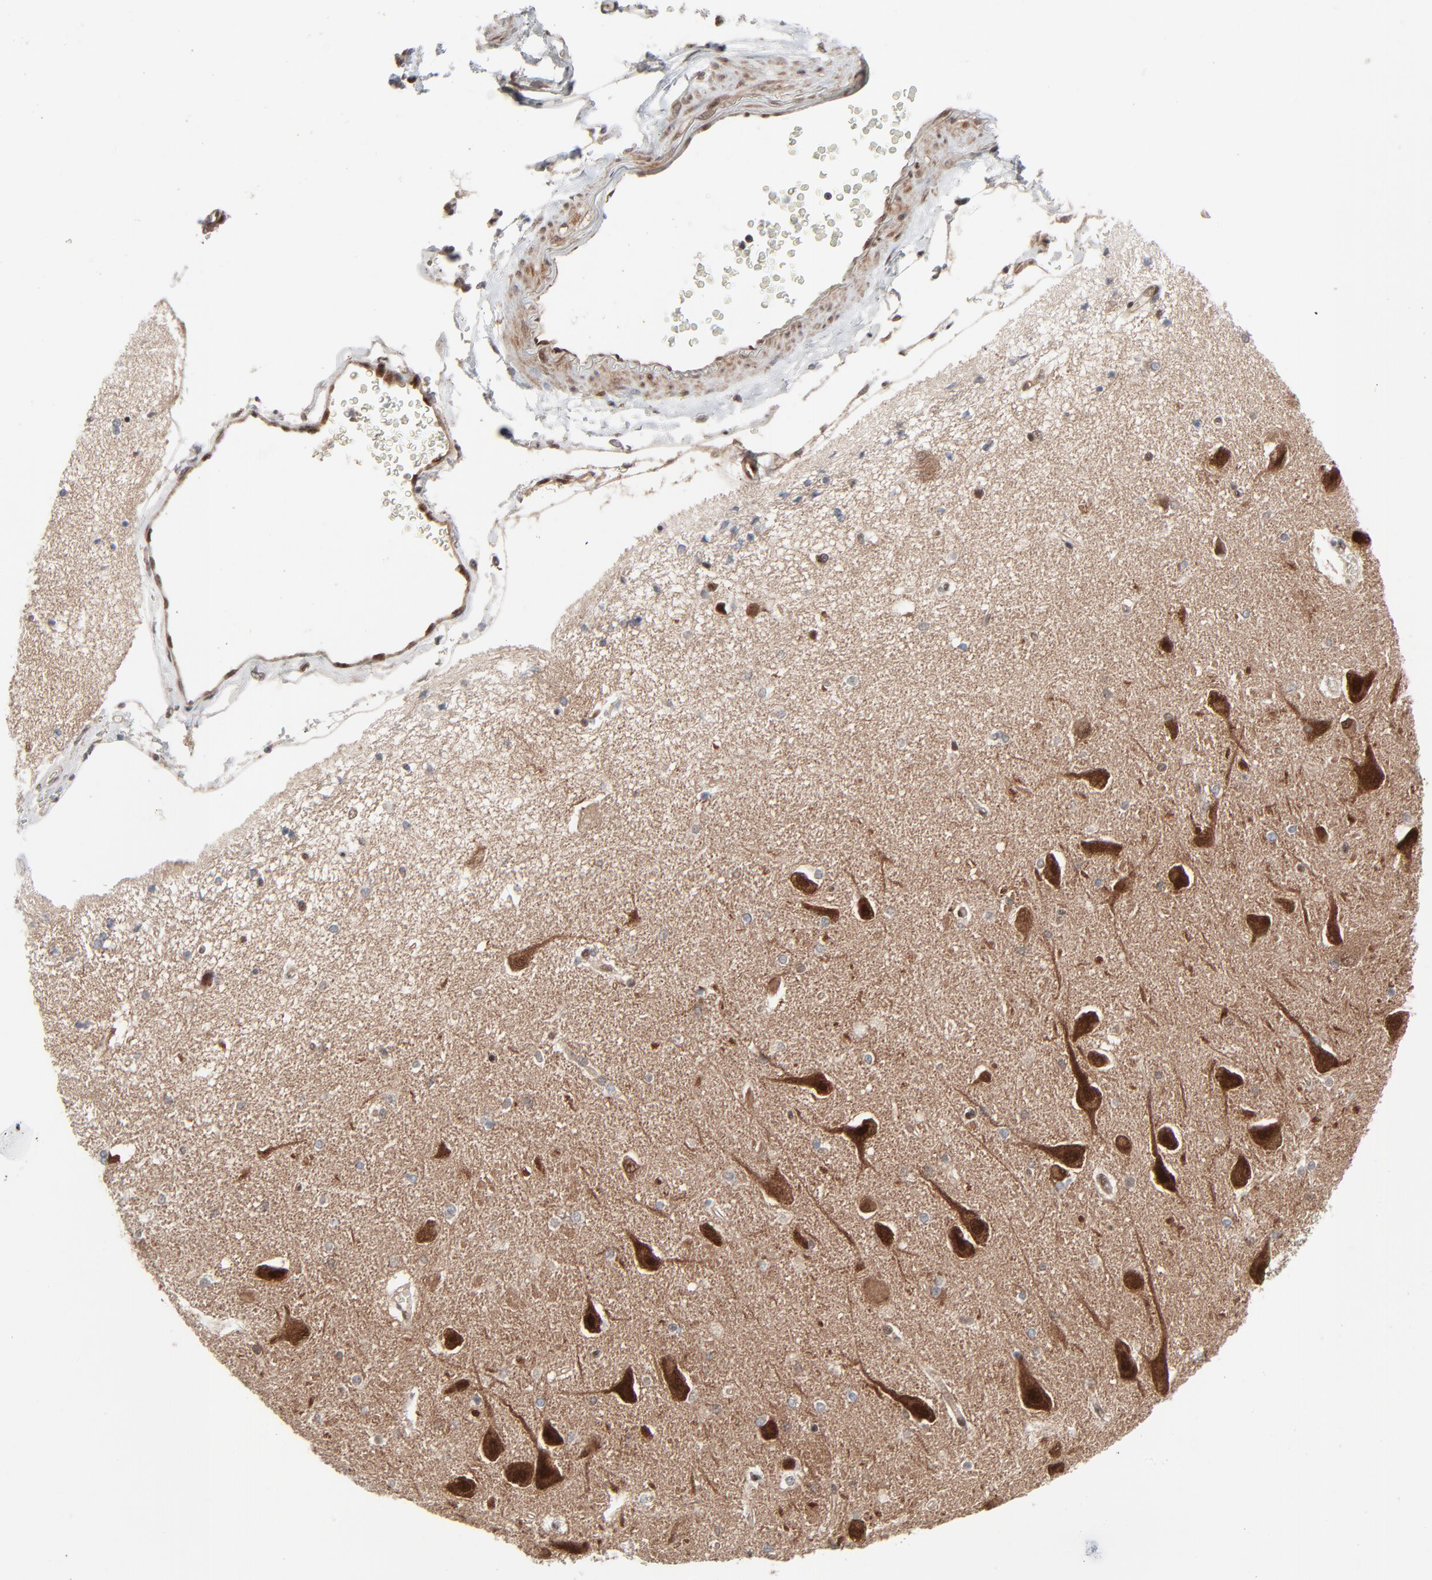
{"staining": {"intensity": "weak", "quantity": "25%-75%", "location": "cytoplasmic/membranous"}, "tissue": "hippocampus", "cell_type": "Glial cells", "image_type": "normal", "snomed": [{"axis": "morphology", "description": "Normal tissue, NOS"}, {"axis": "topography", "description": "Hippocampus"}], "caption": "A low amount of weak cytoplasmic/membranous expression is seen in about 25%-75% of glial cells in benign hippocampus. (Stains: DAB in brown, nuclei in blue, Microscopy: brightfield microscopy at high magnification).", "gene": "AKT1", "patient": {"sex": "female", "age": 54}}